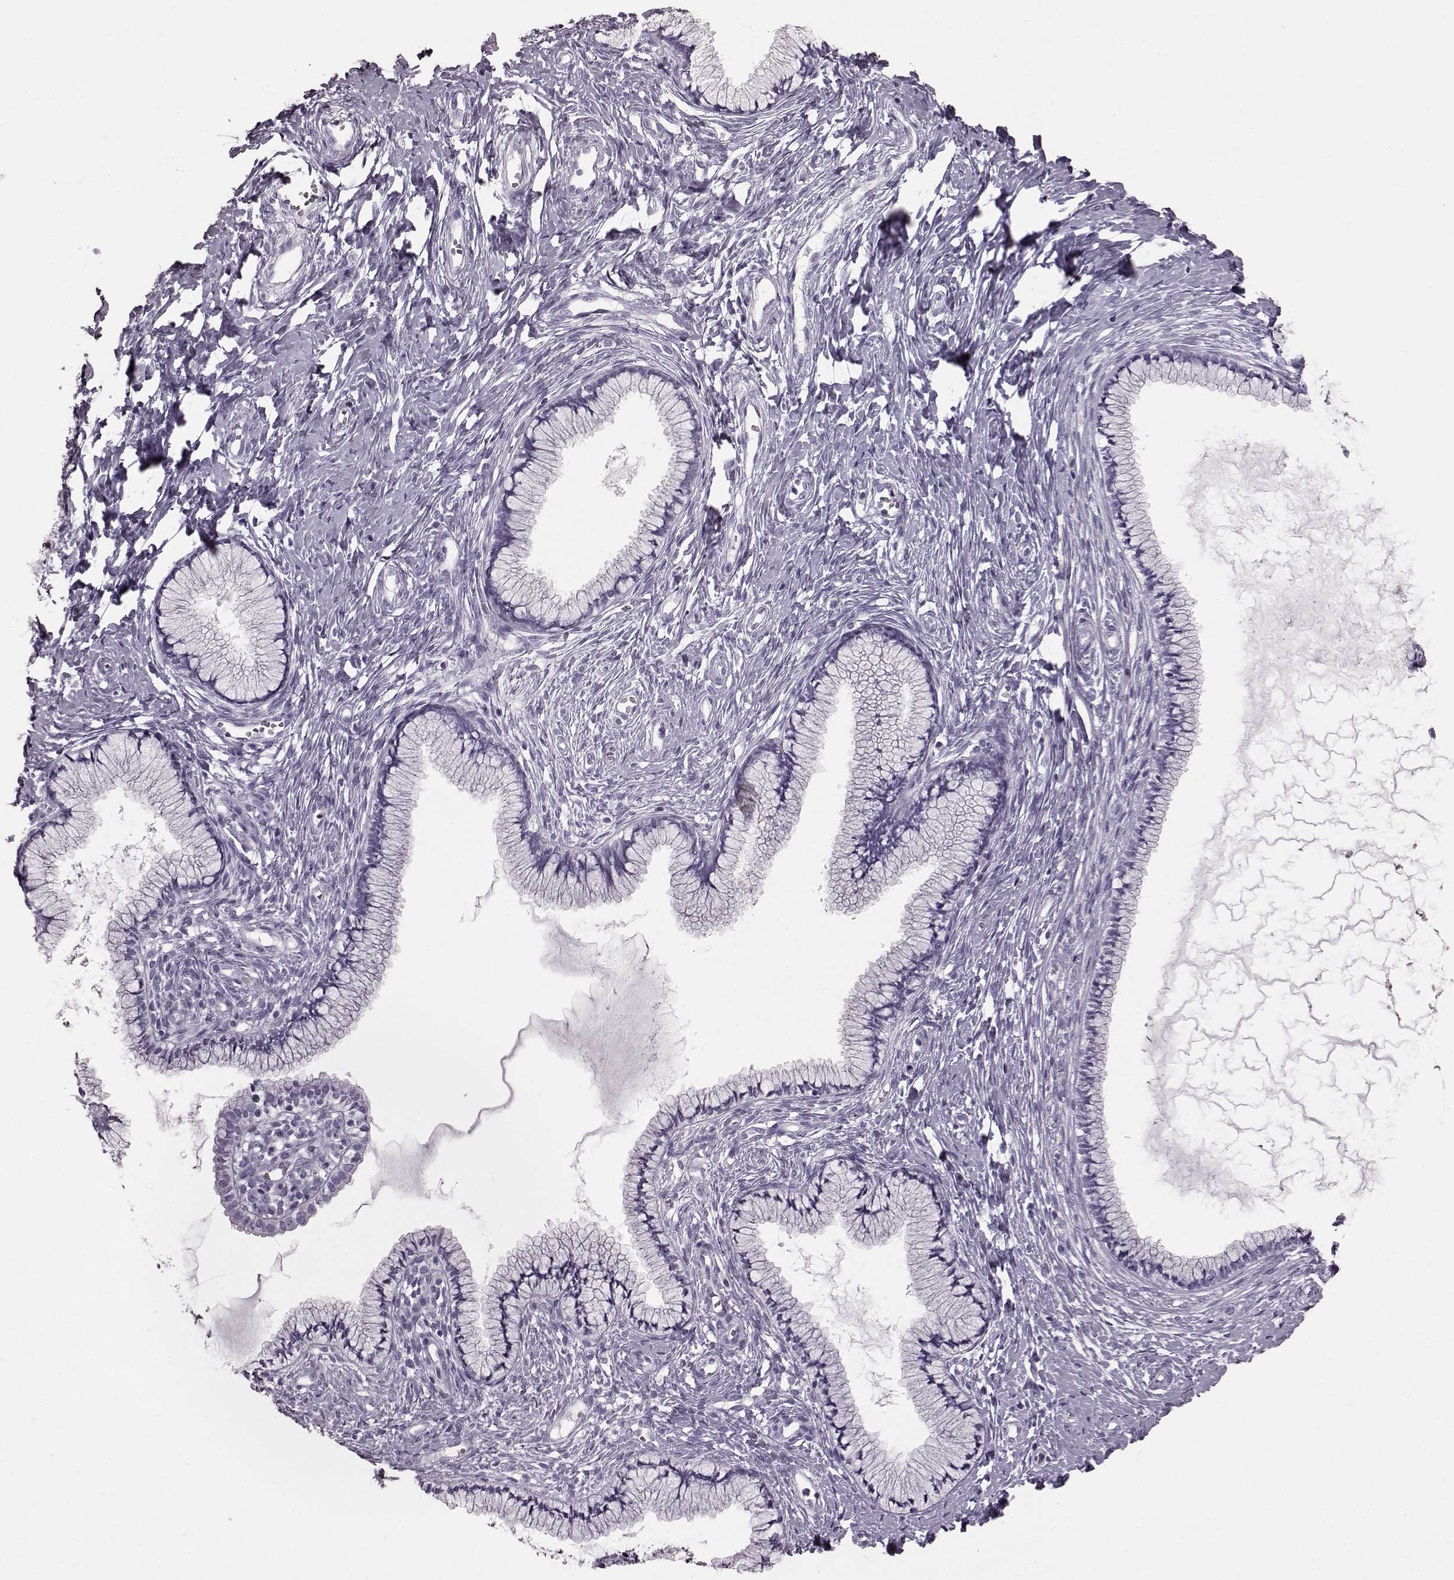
{"staining": {"intensity": "negative", "quantity": "none", "location": "none"}, "tissue": "cervix", "cell_type": "Glandular cells", "image_type": "normal", "snomed": [{"axis": "morphology", "description": "Normal tissue, NOS"}, {"axis": "topography", "description": "Cervix"}], "caption": "Unremarkable cervix was stained to show a protein in brown. There is no significant staining in glandular cells.", "gene": "TCHHL1", "patient": {"sex": "female", "age": 40}}